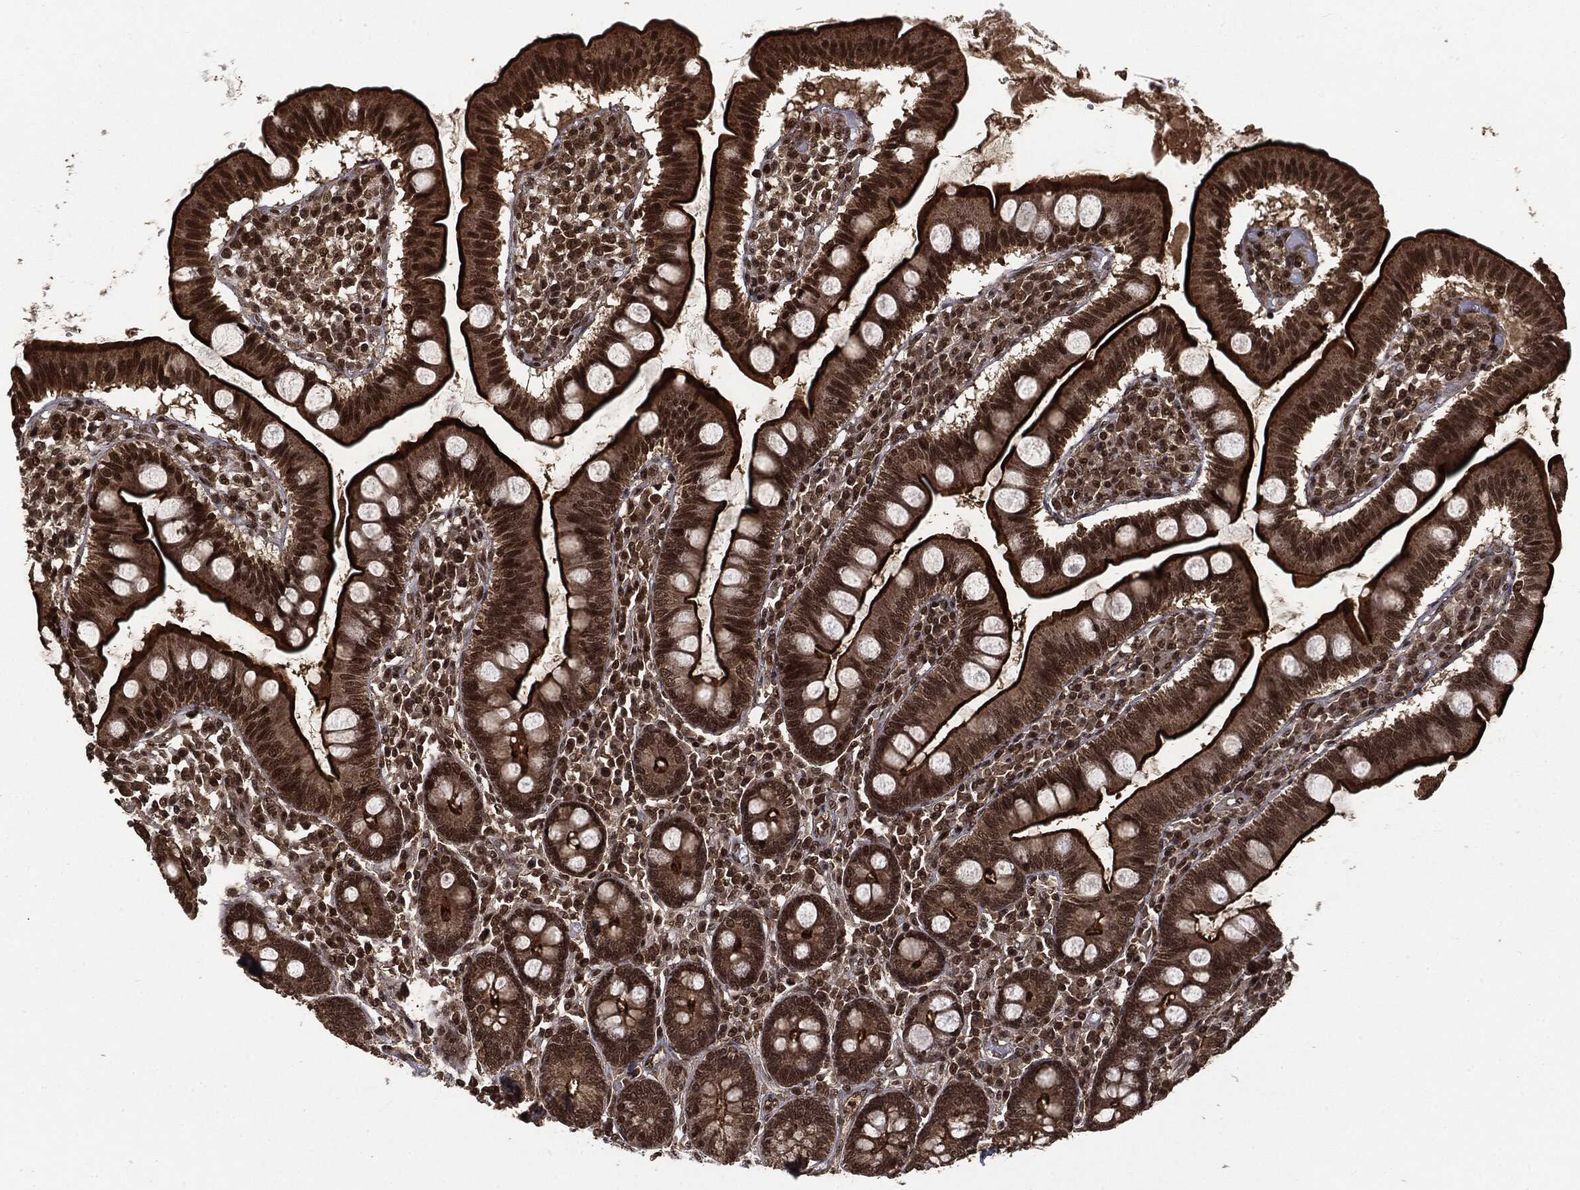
{"staining": {"intensity": "strong", "quantity": ">75%", "location": "cytoplasmic/membranous,nuclear"}, "tissue": "small intestine", "cell_type": "Glandular cells", "image_type": "normal", "snomed": [{"axis": "morphology", "description": "Normal tissue, NOS"}, {"axis": "topography", "description": "Small intestine"}], "caption": "Small intestine stained with a brown dye reveals strong cytoplasmic/membranous,nuclear positive staining in approximately >75% of glandular cells.", "gene": "CTDP1", "patient": {"sex": "male", "age": 88}}